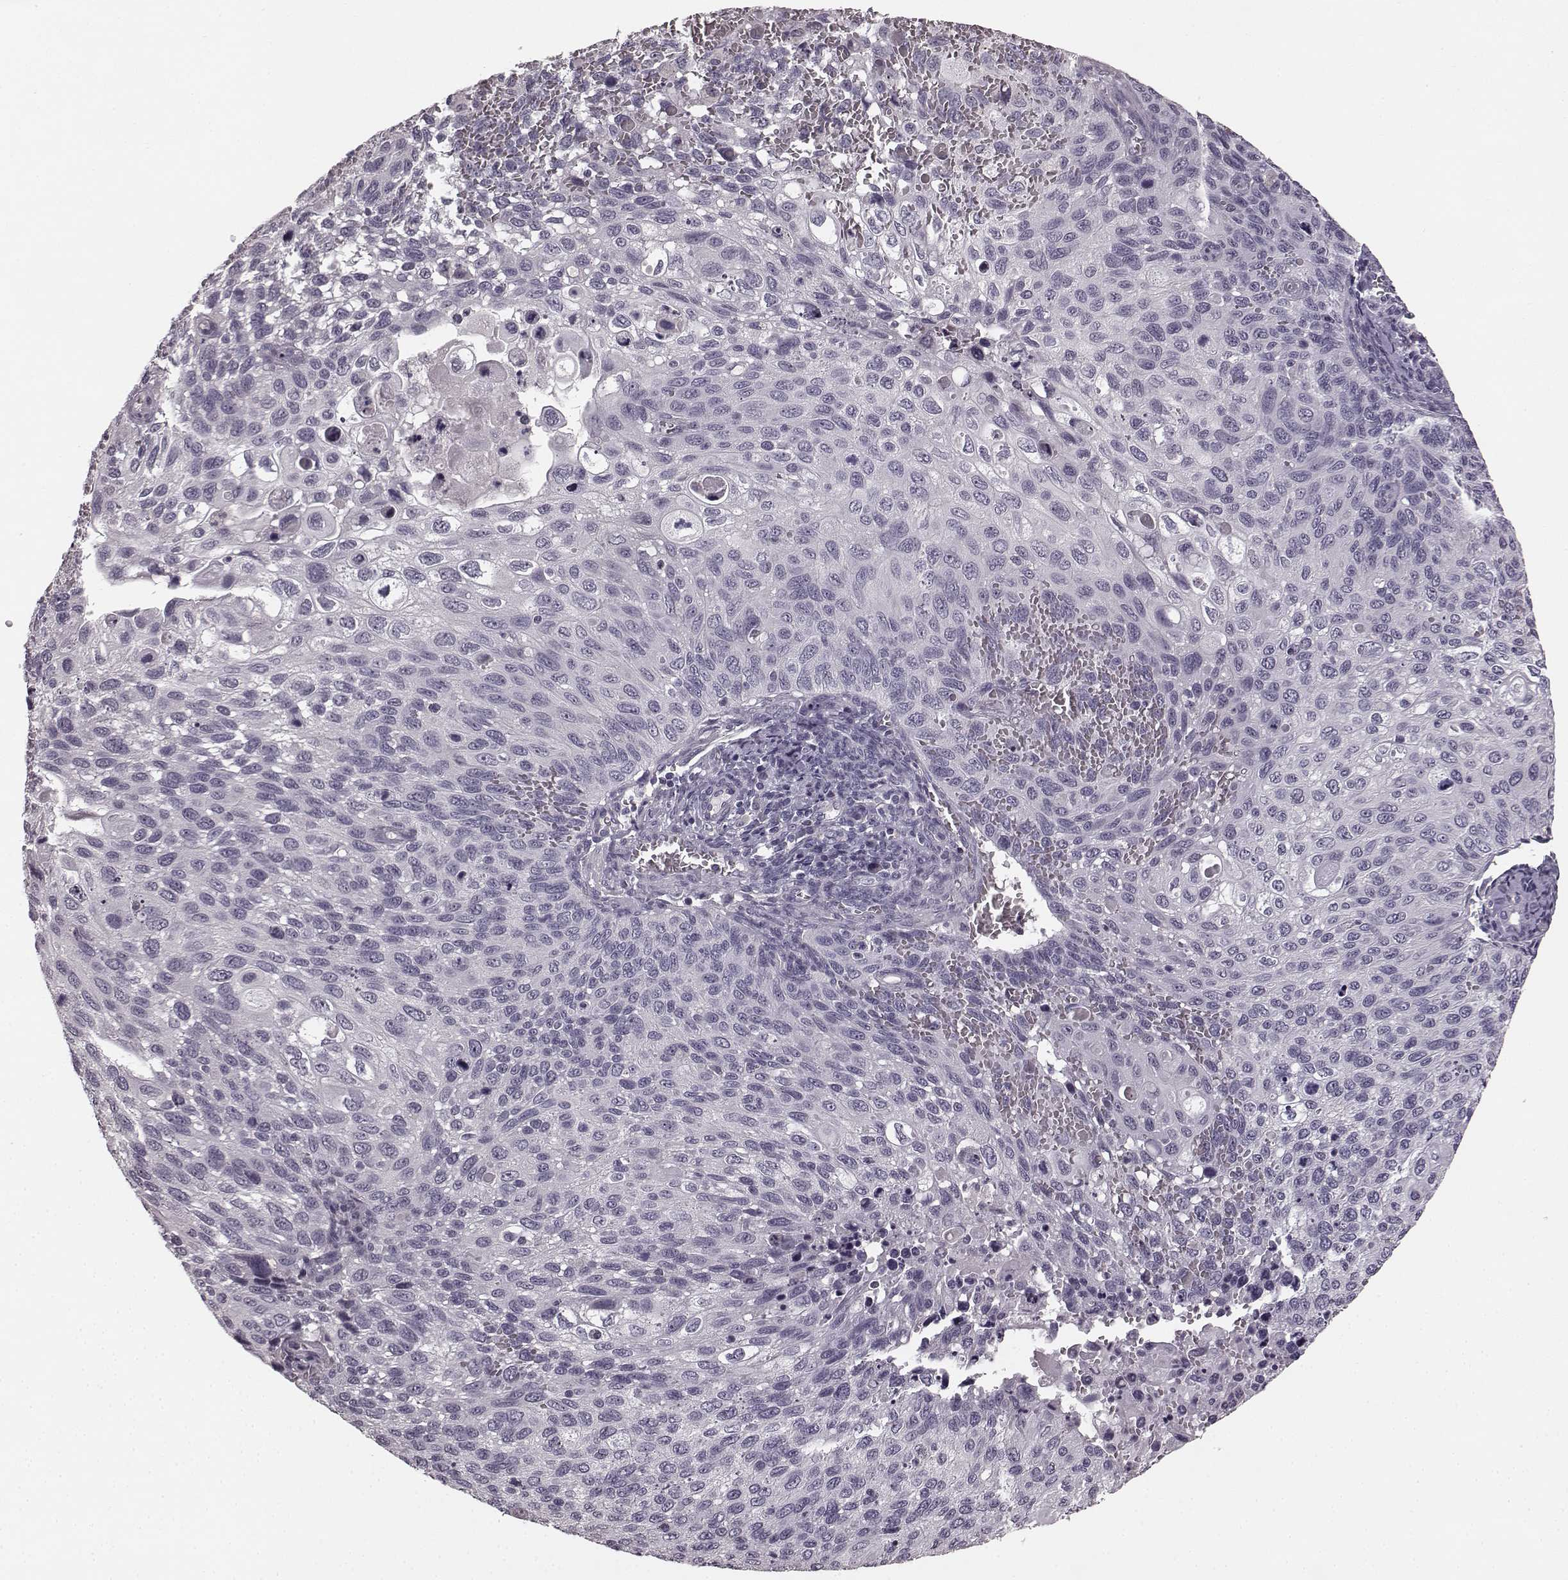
{"staining": {"intensity": "negative", "quantity": "none", "location": "none"}, "tissue": "cervical cancer", "cell_type": "Tumor cells", "image_type": "cancer", "snomed": [{"axis": "morphology", "description": "Squamous cell carcinoma, NOS"}, {"axis": "topography", "description": "Cervix"}], "caption": "IHC image of squamous cell carcinoma (cervical) stained for a protein (brown), which demonstrates no staining in tumor cells. (Brightfield microscopy of DAB IHC at high magnification).", "gene": "RIT2", "patient": {"sex": "female", "age": 70}}